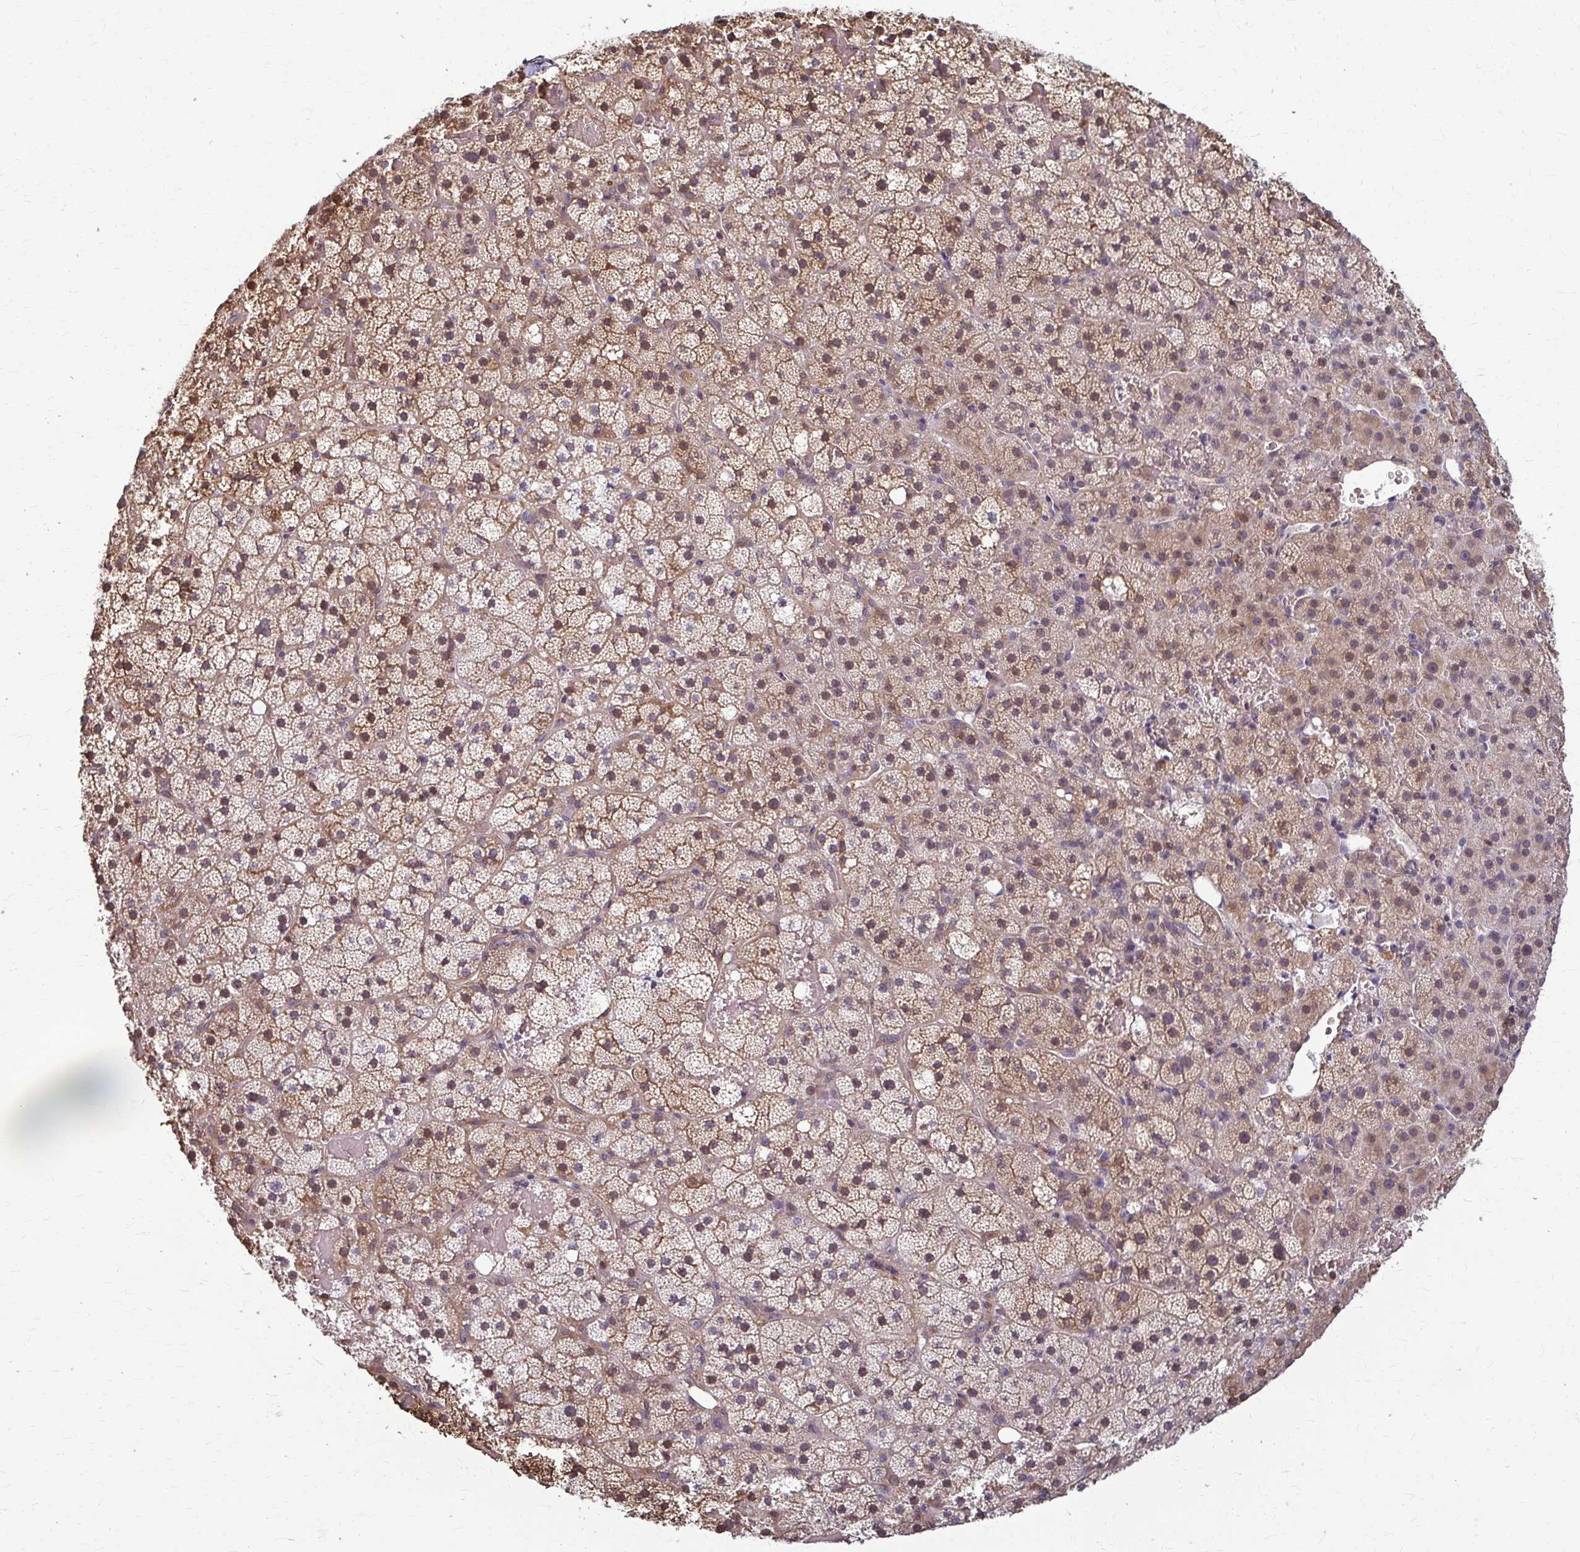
{"staining": {"intensity": "moderate", "quantity": ">75%", "location": "cytoplasmic/membranous,nuclear"}, "tissue": "adrenal gland", "cell_type": "Glandular cells", "image_type": "normal", "snomed": [{"axis": "morphology", "description": "Normal tissue, NOS"}, {"axis": "topography", "description": "Adrenal gland"}], "caption": "Immunohistochemical staining of normal adrenal gland demonstrates moderate cytoplasmic/membranous,nuclear protein staining in about >75% of glandular cells. The protein is stained brown, and the nuclei are stained in blue (DAB (3,3'-diaminobenzidine) IHC with brightfield microscopy, high magnification).", "gene": "ZNF34", "patient": {"sex": "male", "age": 53}}